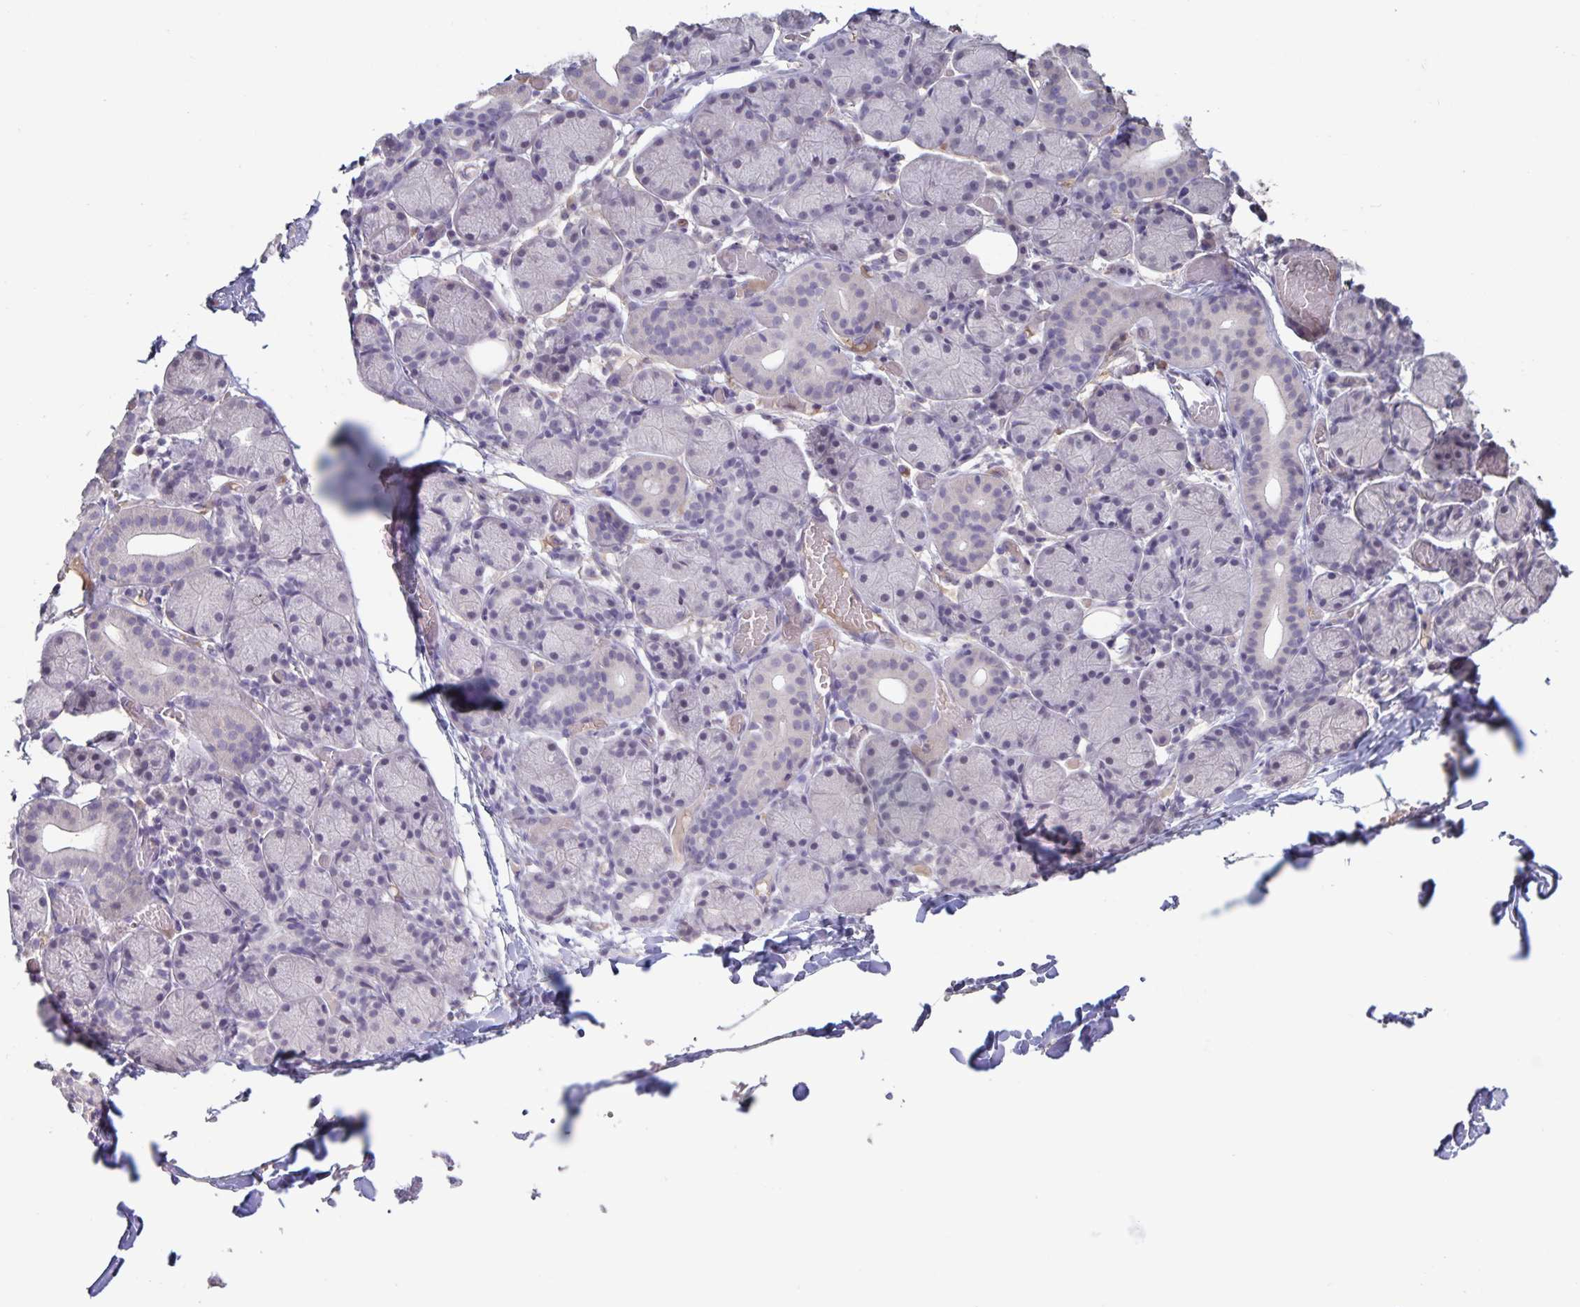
{"staining": {"intensity": "negative", "quantity": "none", "location": "none"}, "tissue": "salivary gland", "cell_type": "Glandular cells", "image_type": "normal", "snomed": [{"axis": "morphology", "description": "Normal tissue, NOS"}, {"axis": "topography", "description": "Salivary gland"}], "caption": "High power microscopy image of an immunohistochemistry (IHC) micrograph of unremarkable salivary gland, revealing no significant staining in glandular cells.", "gene": "INSL5", "patient": {"sex": "female", "age": 24}}